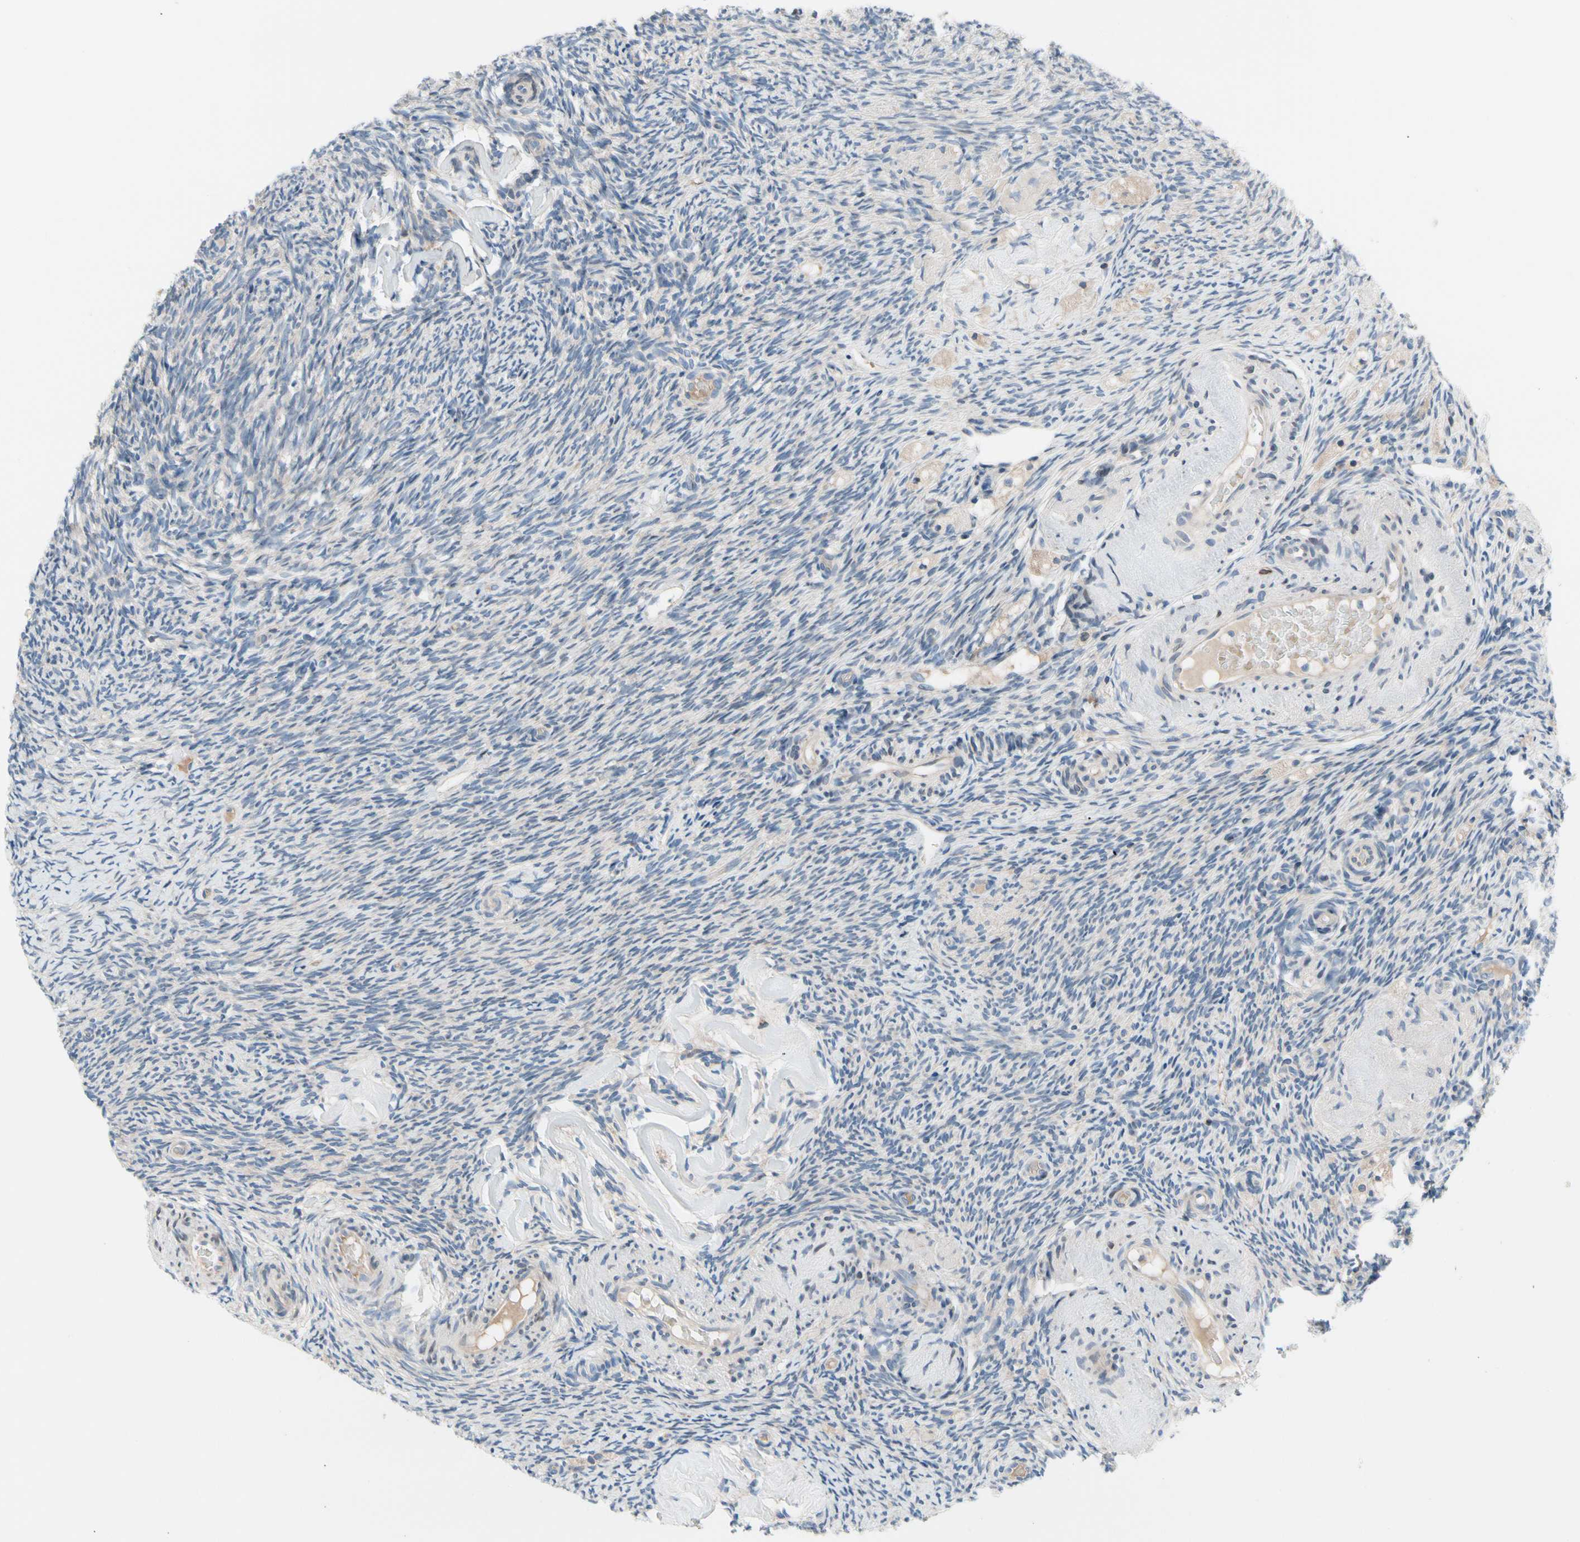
{"staining": {"intensity": "negative", "quantity": "none", "location": "none"}, "tissue": "ovary", "cell_type": "Ovarian stroma cells", "image_type": "normal", "snomed": [{"axis": "morphology", "description": "Normal tissue, NOS"}, {"axis": "topography", "description": "Ovary"}], "caption": "The micrograph demonstrates no staining of ovarian stroma cells in unremarkable ovary.", "gene": "MAP3K3", "patient": {"sex": "female", "age": 60}}